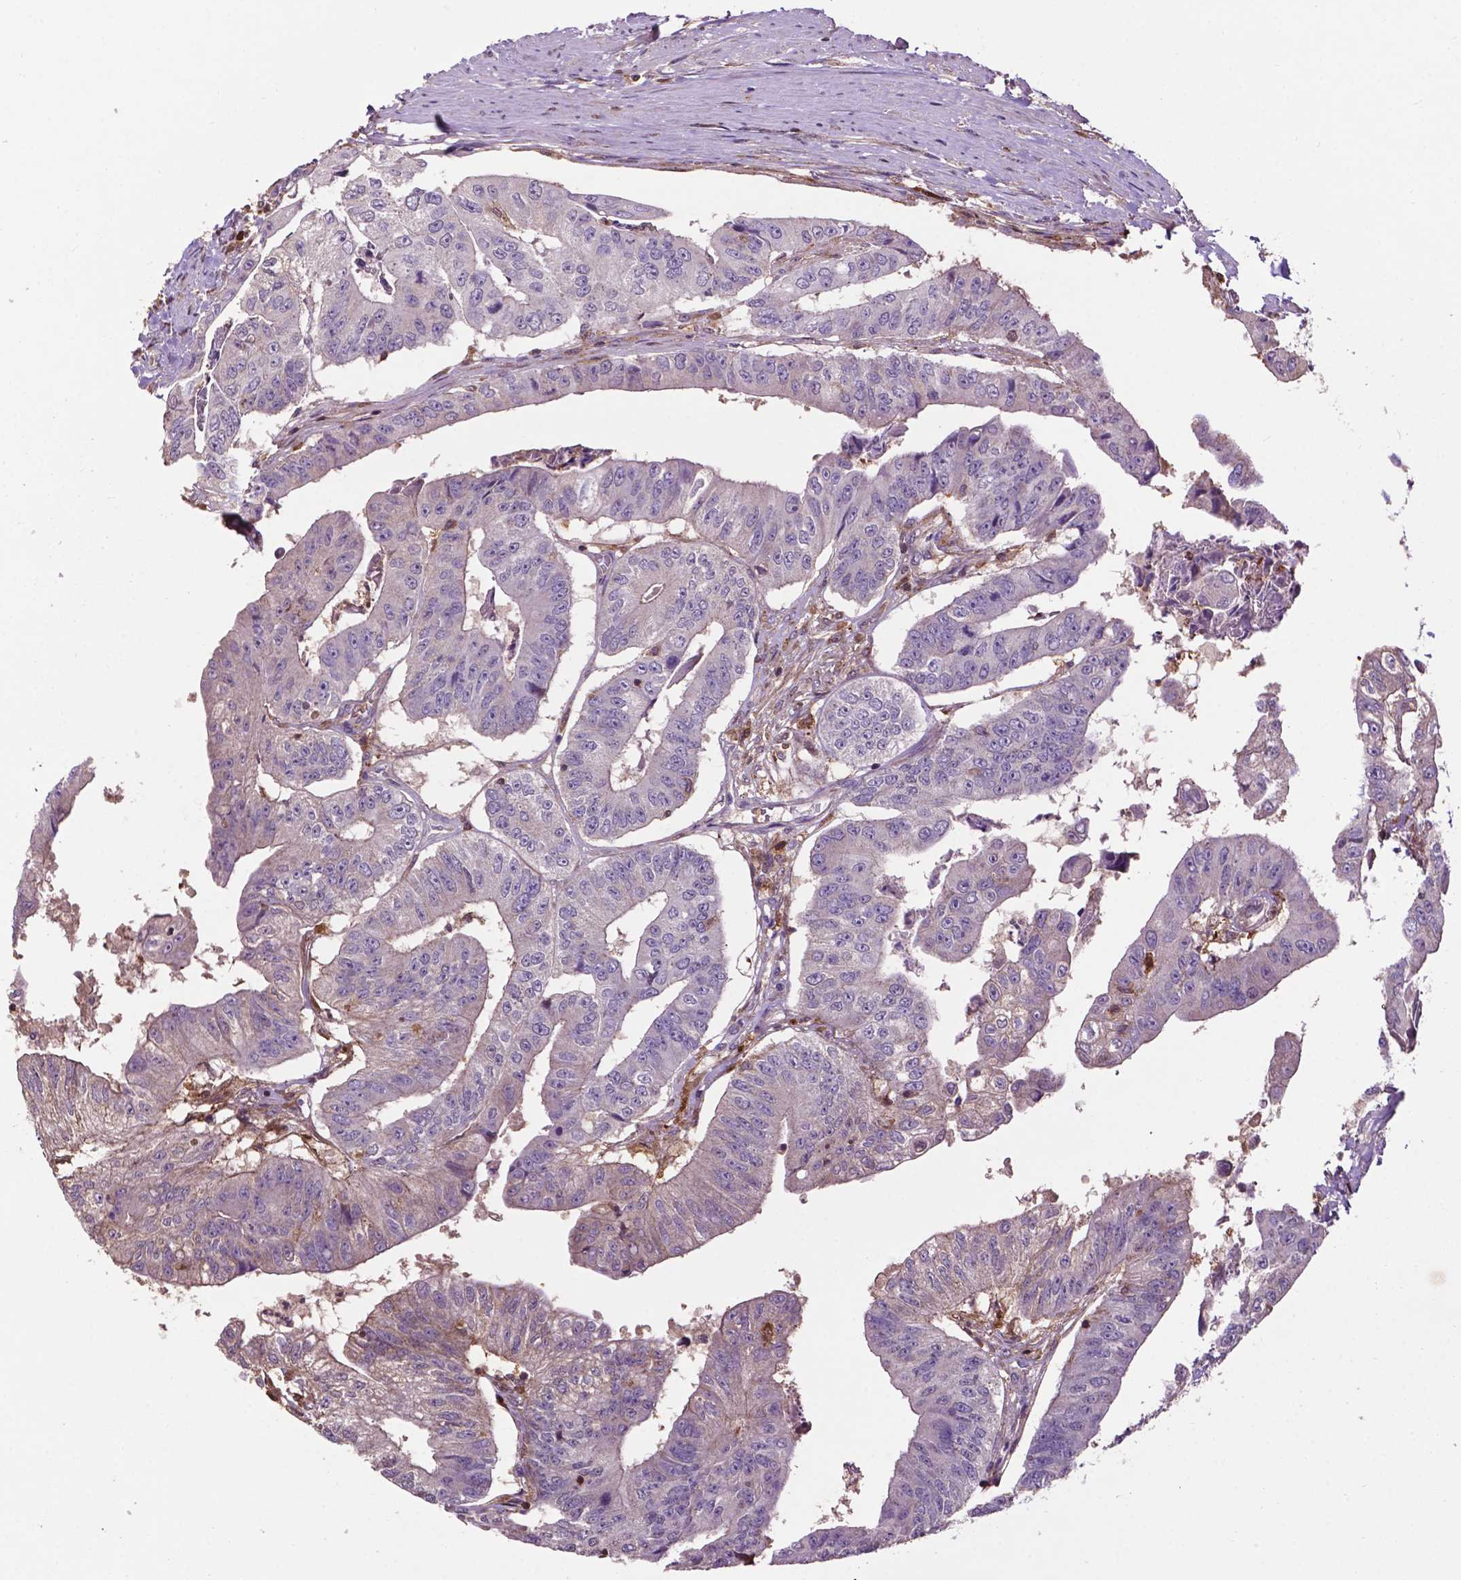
{"staining": {"intensity": "negative", "quantity": "none", "location": "none"}, "tissue": "colorectal cancer", "cell_type": "Tumor cells", "image_type": "cancer", "snomed": [{"axis": "morphology", "description": "Adenocarcinoma, NOS"}, {"axis": "topography", "description": "Colon"}], "caption": "The micrograph shows no staining of tumor cells in adenocarcinoma (colorectal).", "gene": "SMAD3", "patient": {"sex": "female", "age": 67}}